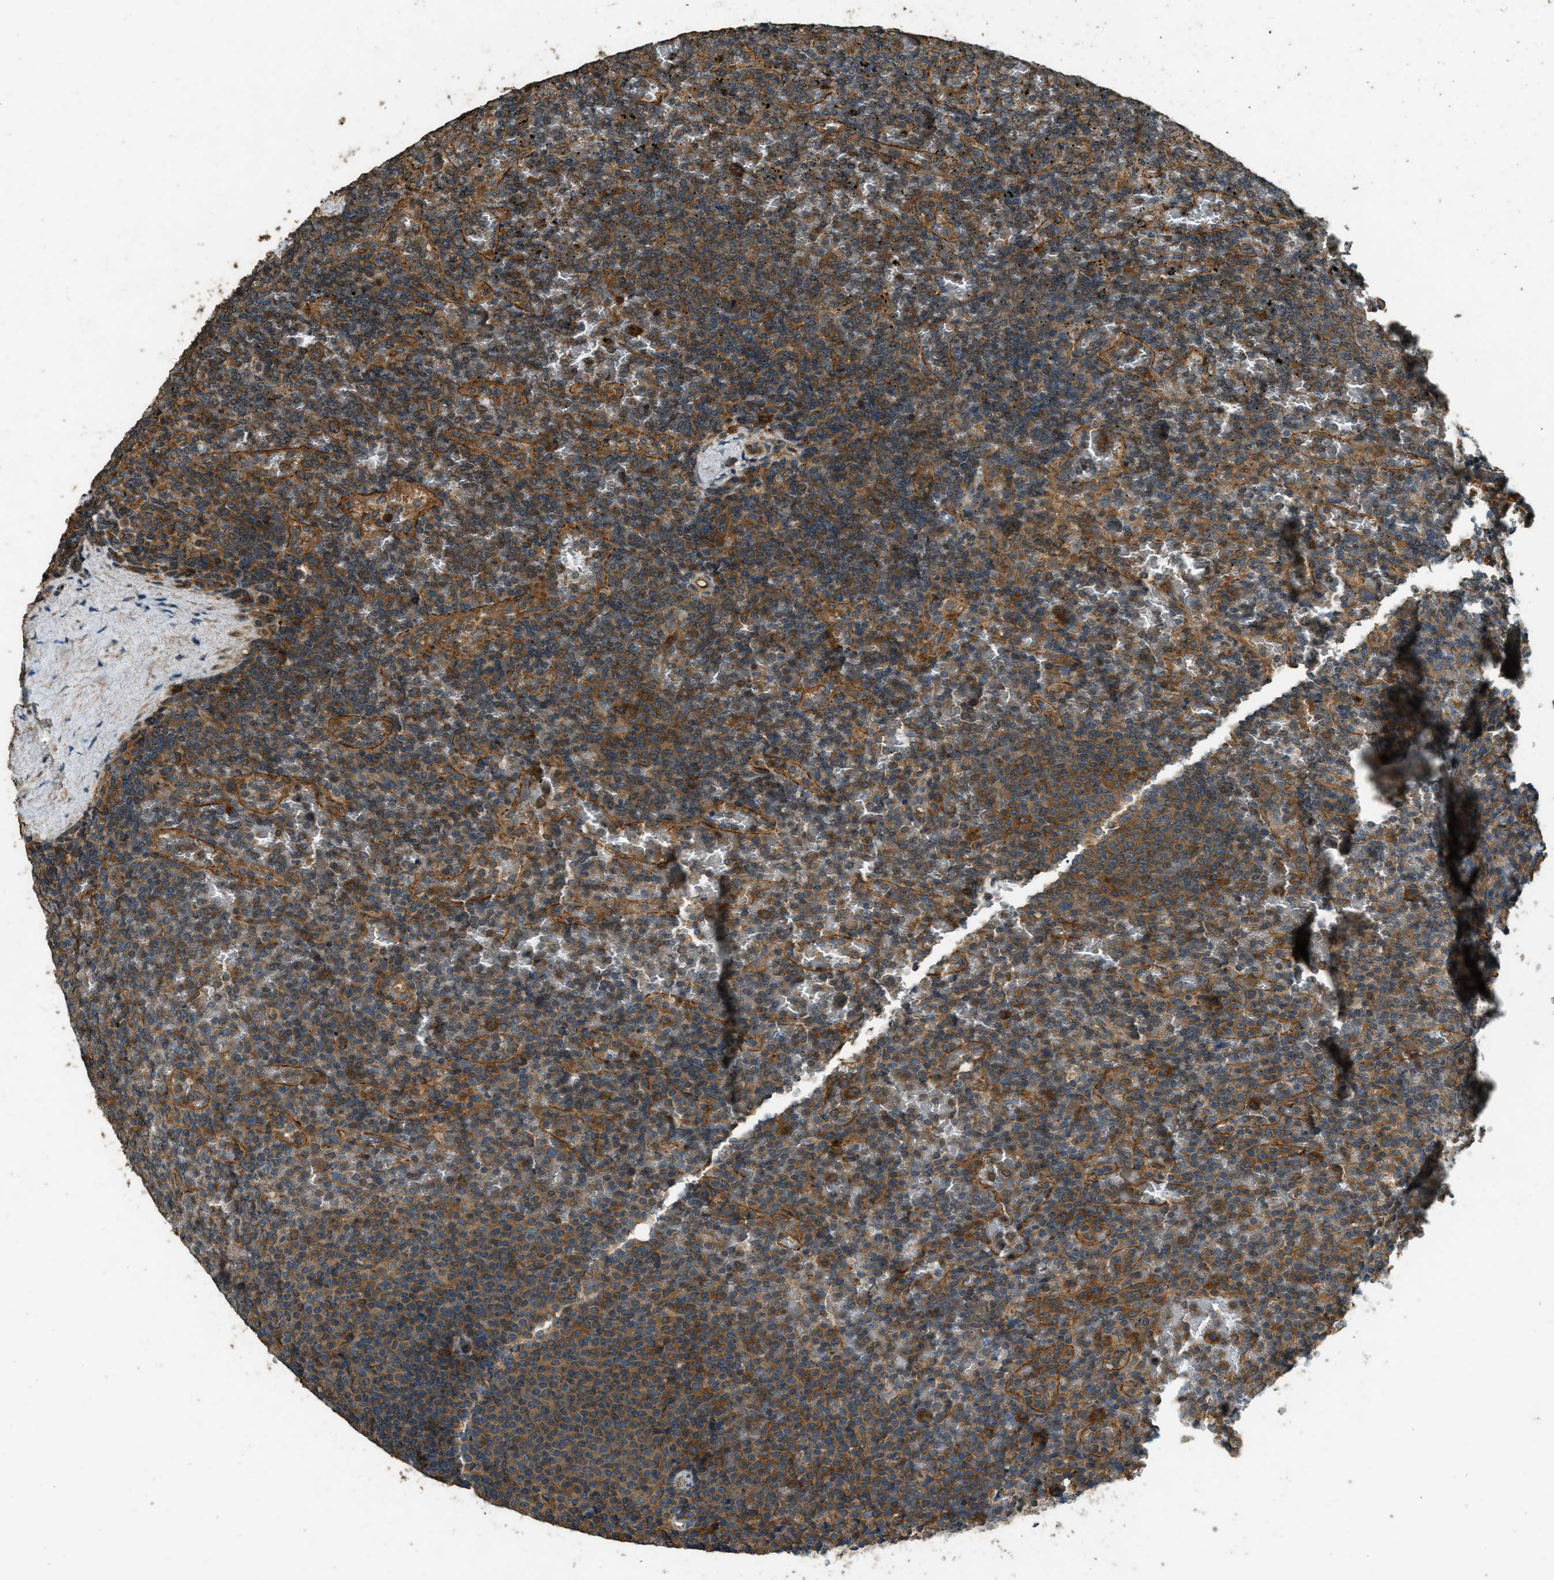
{"staining": {"intensity": "moderate", "quantity": ">75%", "location": "cytoplasmic/membranous"}, "tissue": "lymphoma", "cell_type": "Tumor cells", "image_type": "cancer", "snomed": [{"axis": "morphology", "description": "Malignant lymphoma, non-Hodgkin's type, Low grade"}, {"axis": "topography", "description": "Spleen"}], "caption": "Immunohistochemistry micrograph of neoplastic tissue: human low-grade malignant lymphoma, non-Hodgkin's type stained using immunohistochemistry demonstrates medium levels of moderate protein expression localized specifically in the cytoplasmic/membranous of tumor cells, appearing as a cytoplasmic/membranous brown color.", "gene": "MARS1", "patient": {"sex": "female", "age": 77}}